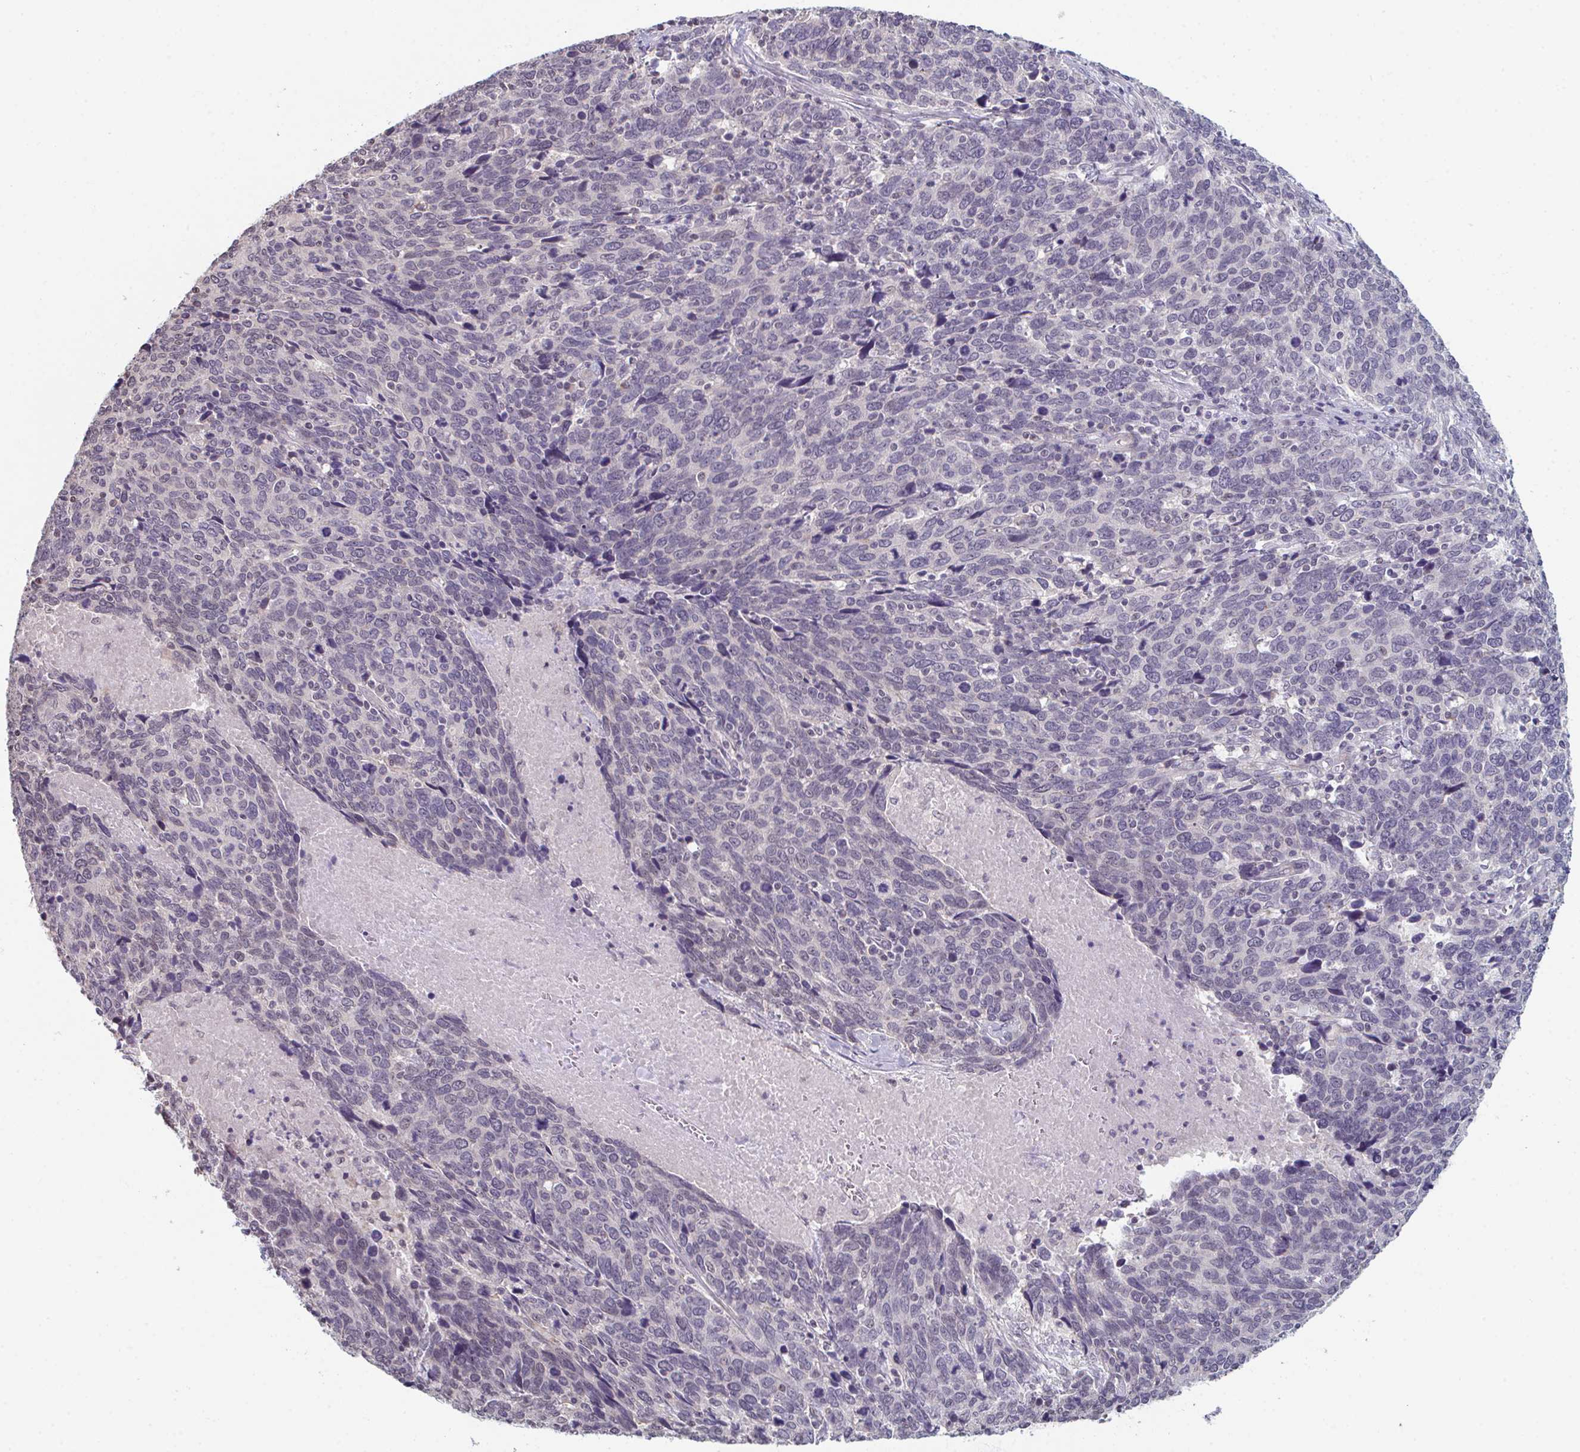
{"staining": {"intensity": "negative", "quantity": "none", "location": "none"}, "tissue": "cervical cancer", "cell_type": "Tumor cells", "image_type": "cancer", "snomed": [{"axis": "morphology", "description": "Squamous cell carcinoma, NOS"}, {"axis": "topography", "description": "Cervix"}], "caption": "Squamous cell carcinoma (cervical) stained for a protein using immunohistochemistry (IHC) shows no positivity tumor cells.", "gene": "ZNF214", "patient": {"sex": "female", "age": 41}}